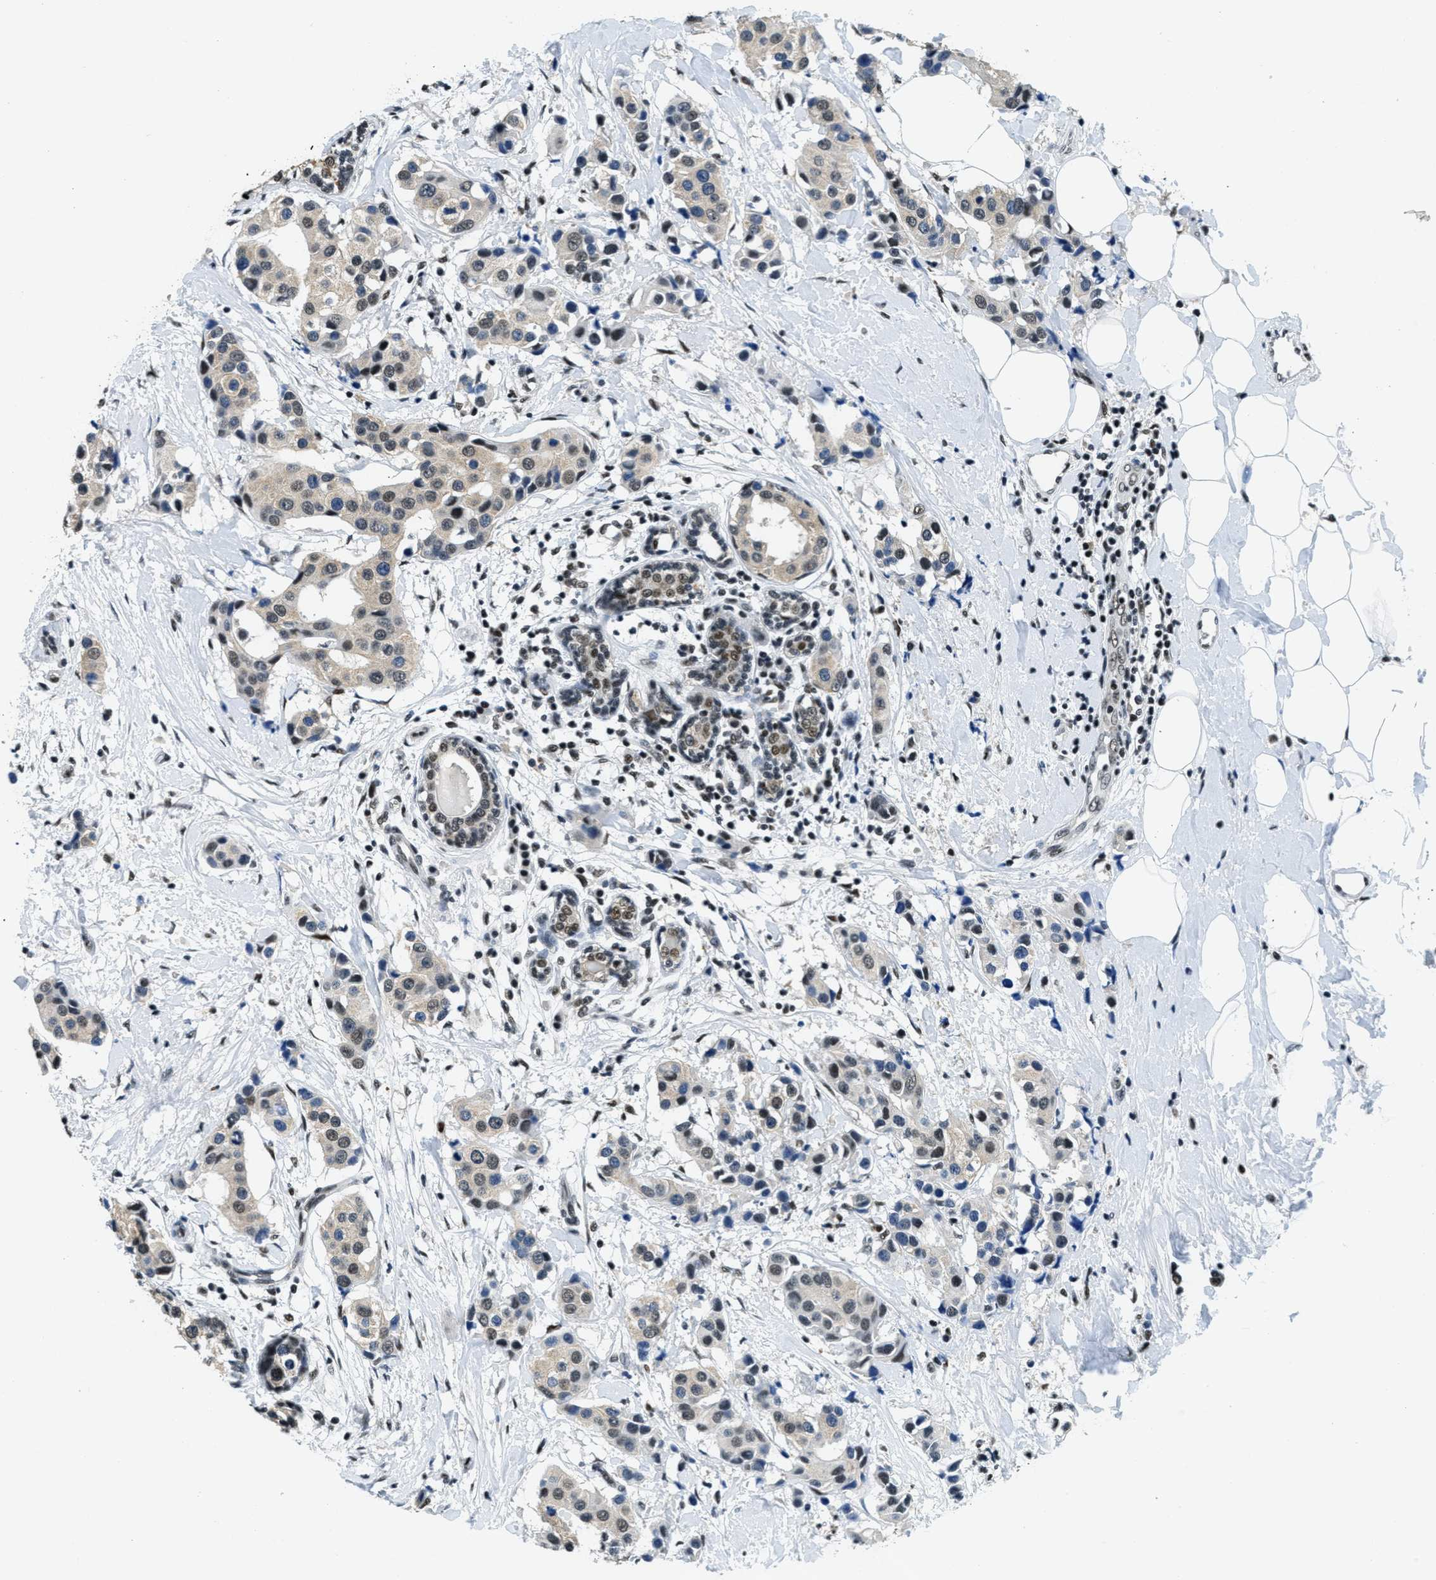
{"staining": {"intensity": "moderate", "quantity": "<25%", "location": "nuclear"}, "tissue": "breast cancer", "cell_type": "Tumor cells", "image_type": "cancer", "snomed": [{"axis": "morphology", "description": "Normal tissue, NOS"}, {"axis": "morphology", "description": "Duct carcinoma"}, {"axis": "topography", "description": "Breast"}], "caption": "Immunohistochemistry staining of breast cancer (invasive ductal carcinoma), which exhibits low levels of moderate nuclear staining in approximately <25% of tumor cells indicating moderate nuclear protein expression. The staining was performed using DAB (brown) for protein detection and nuclei were counterstained in hematoxylin (blue).", "gene": "SSB", "patient": {"sex": "female", "age": 39}}